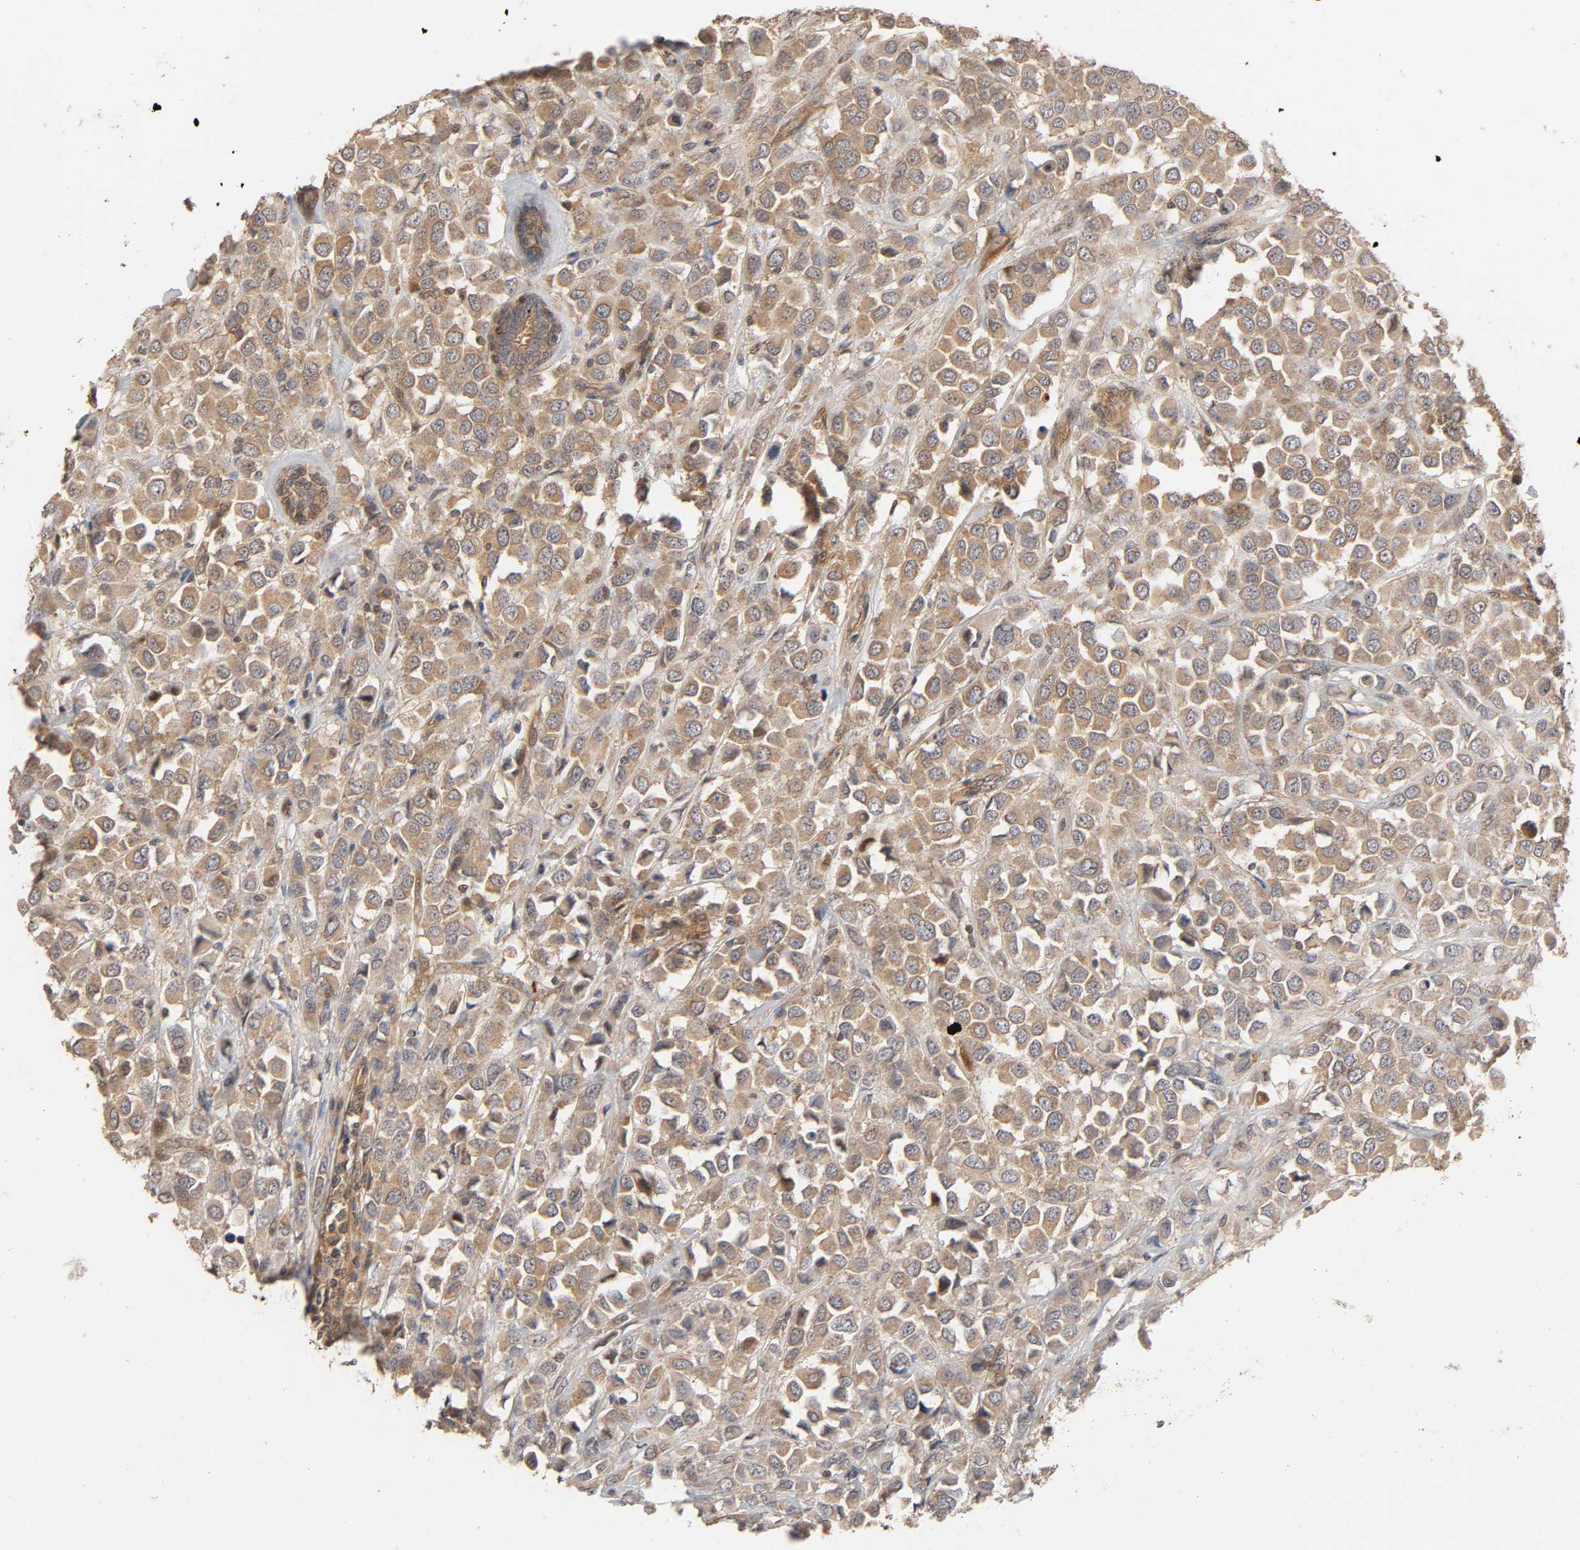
{"staining": {"intensity": "moderate", "quantity": ">75%", "location": "cytoplasmic/membranous"}, "tissue": "breast cancer", "cell_type": "Tumor cells", "image_type": "cancer", "snomed": [{"axis": "morphology", "description": "Duct carcinoma"}, {"axis": "topography", "description": "Breast"}], "caption": "Immunohistochemistry (IHC) micrograph of neoplastic tissue: breast cancer (intraductal carcinoma) stained using immunohistochemistry (IHC) exhibits medium levels of moderate protein expression localized specifically in the cytoplasmic/membranous of tumor cells, appearing as a cytoplasmic/membranous brown color.", "gene": "NEMF", "patient": {"sex": "female", "age": 61}}